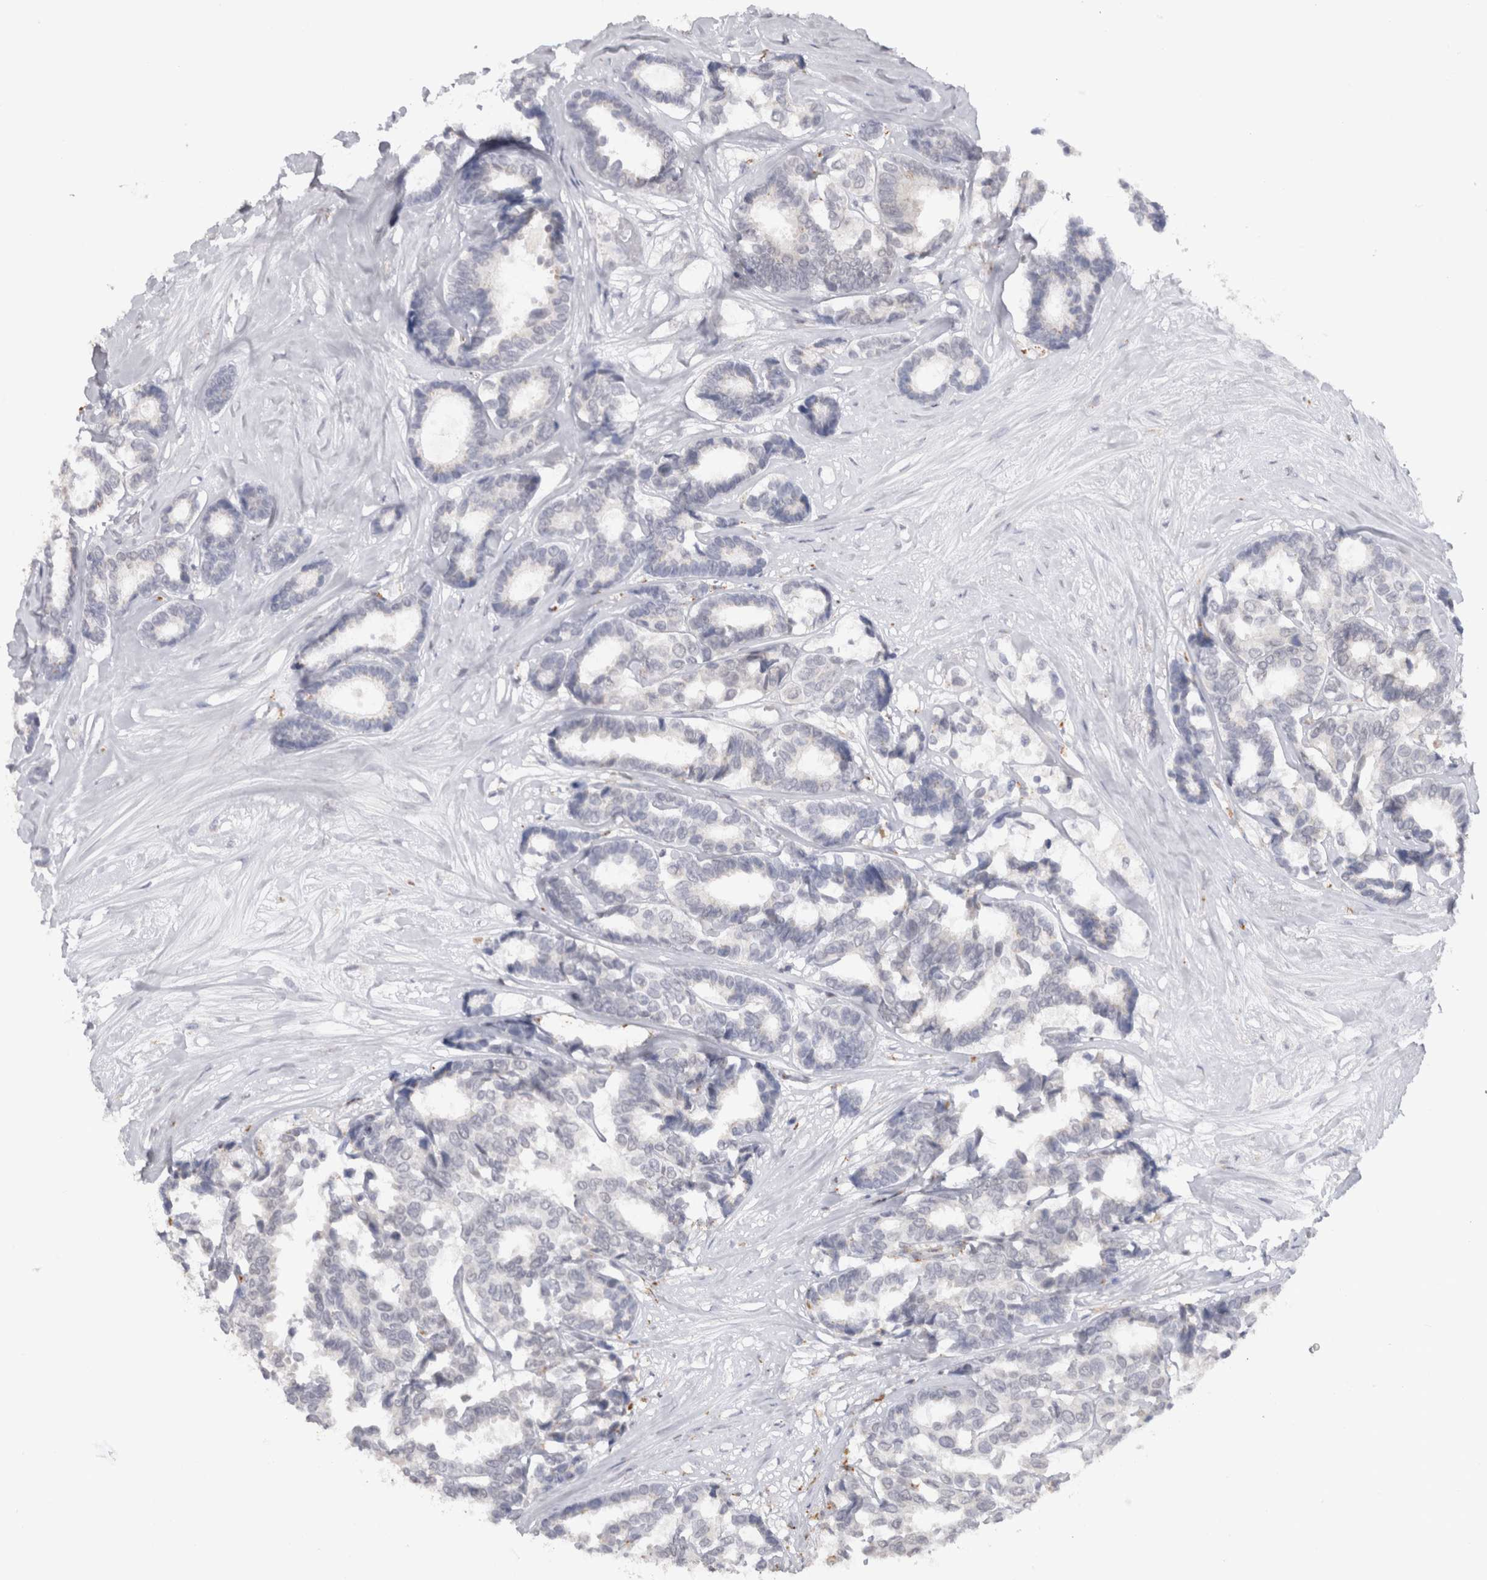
{"staining": {"intensity": "negative", "quantity": "none", "location": "none"}, "tissue": "breast cancer", "cell_type": "Tumor cells", "image_type": "cancer", "snomed": [{"axis": "morphology", "description": "Duct carcinoma"}, {"axis": "topography", "description": "Breast"}], "caption": "High power microscopy histopathology image of an immunohistochemistry (IHC) photomicrograph of intraductal carcinoma (breast), revealing no significant expression in tumor cells.", "gene": "CDH17", "patient": {"sex": "female", "age": 87}}